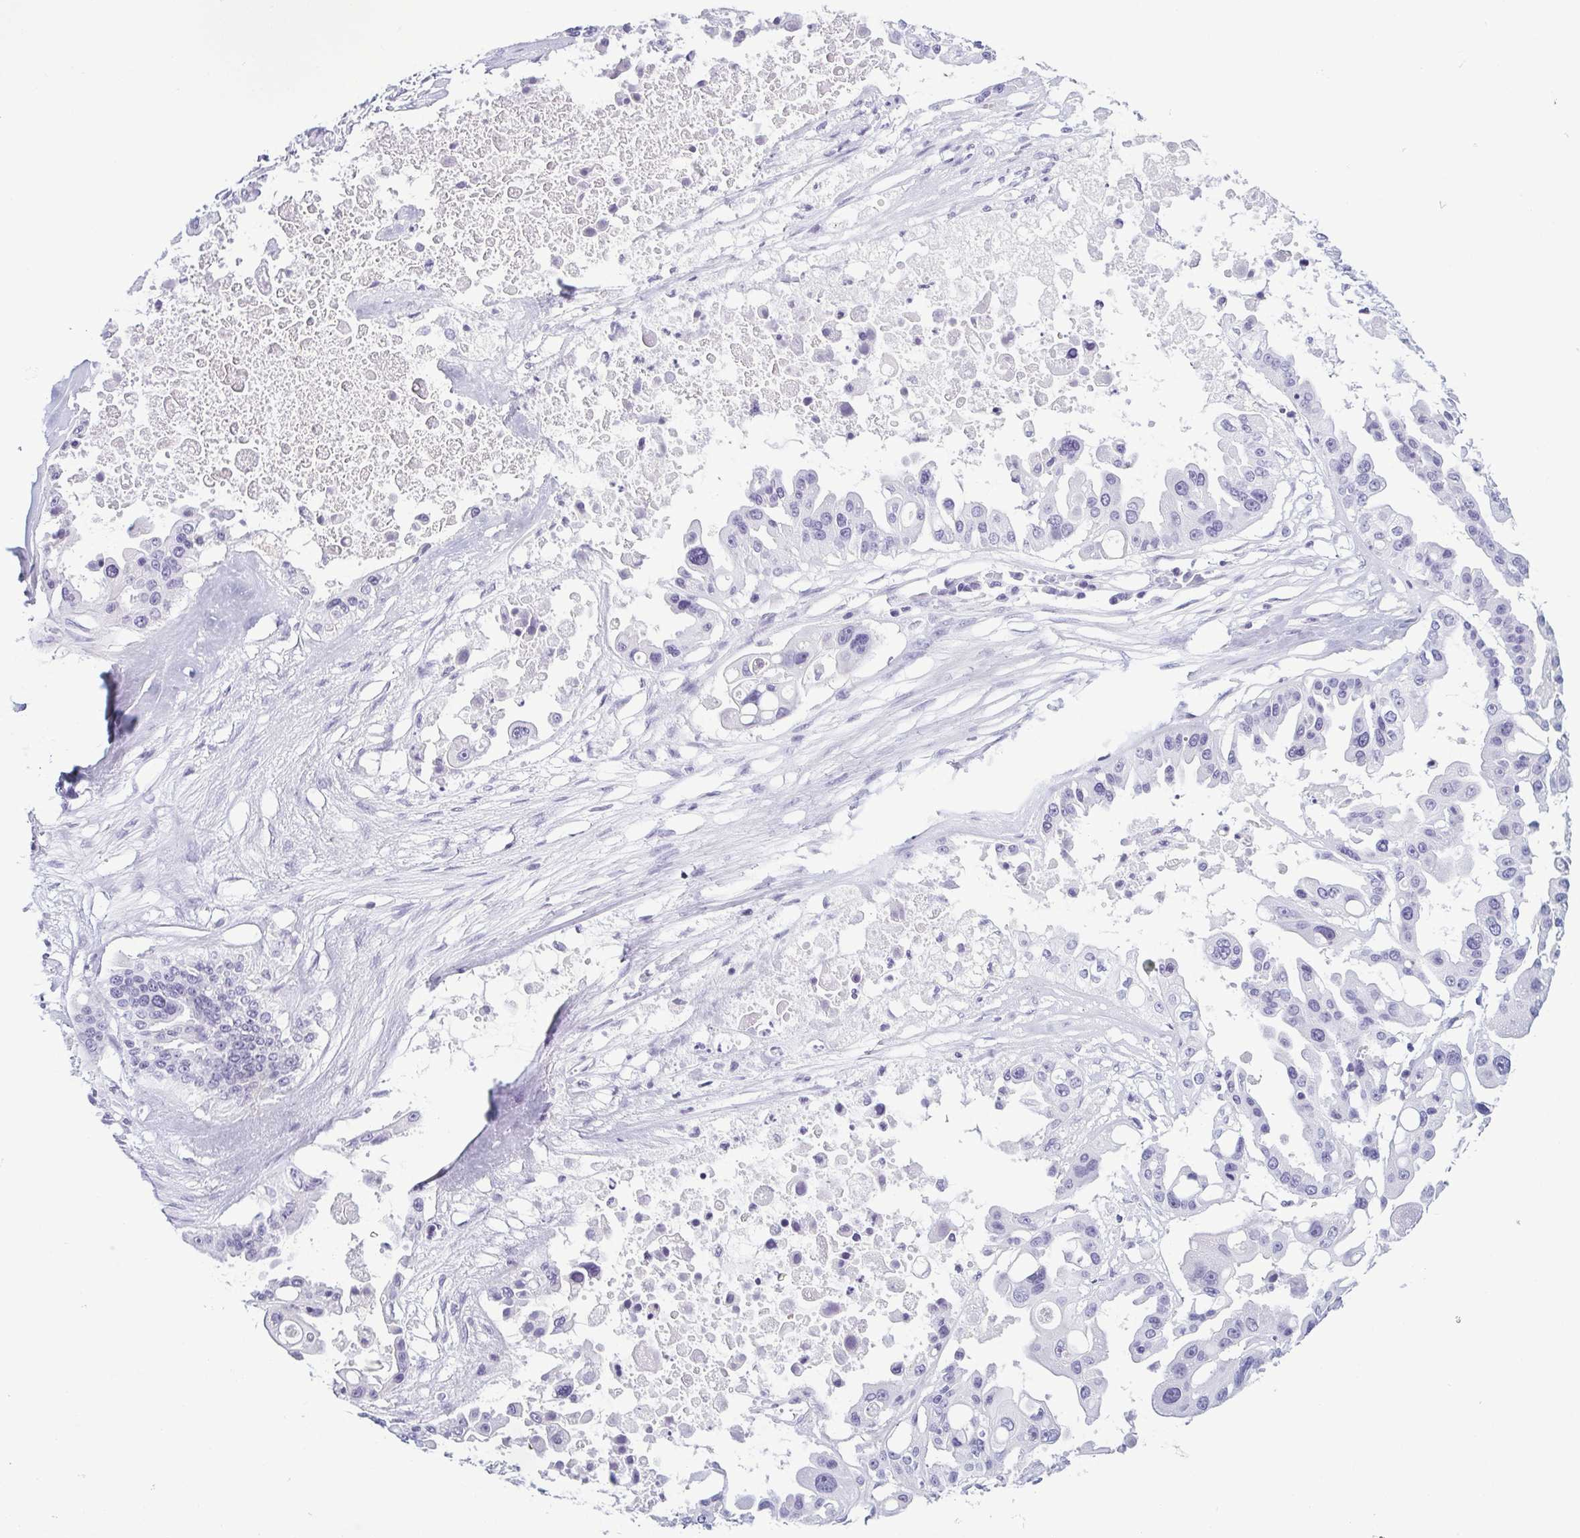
{"staining": {"intensity": "negative", "quantity": "none", "location": "none"}, "tissue": "ovarian cancer", "cell_type": "Tumor cells", "image_type": "cancer", "snomed": [{"axis": "morphology", "description": "Cystadenocarcinoma, serous, NOS"}, {"axis": "topography", "description": "Ovary"}], "caption": "Ovarian cancer (serous cystadenocarcinoma) was stained to show a protein in brown. There is no significant expression in tumor cells.", "gene": "KRT78", "patient": {"sex": "female", "age": 56}}